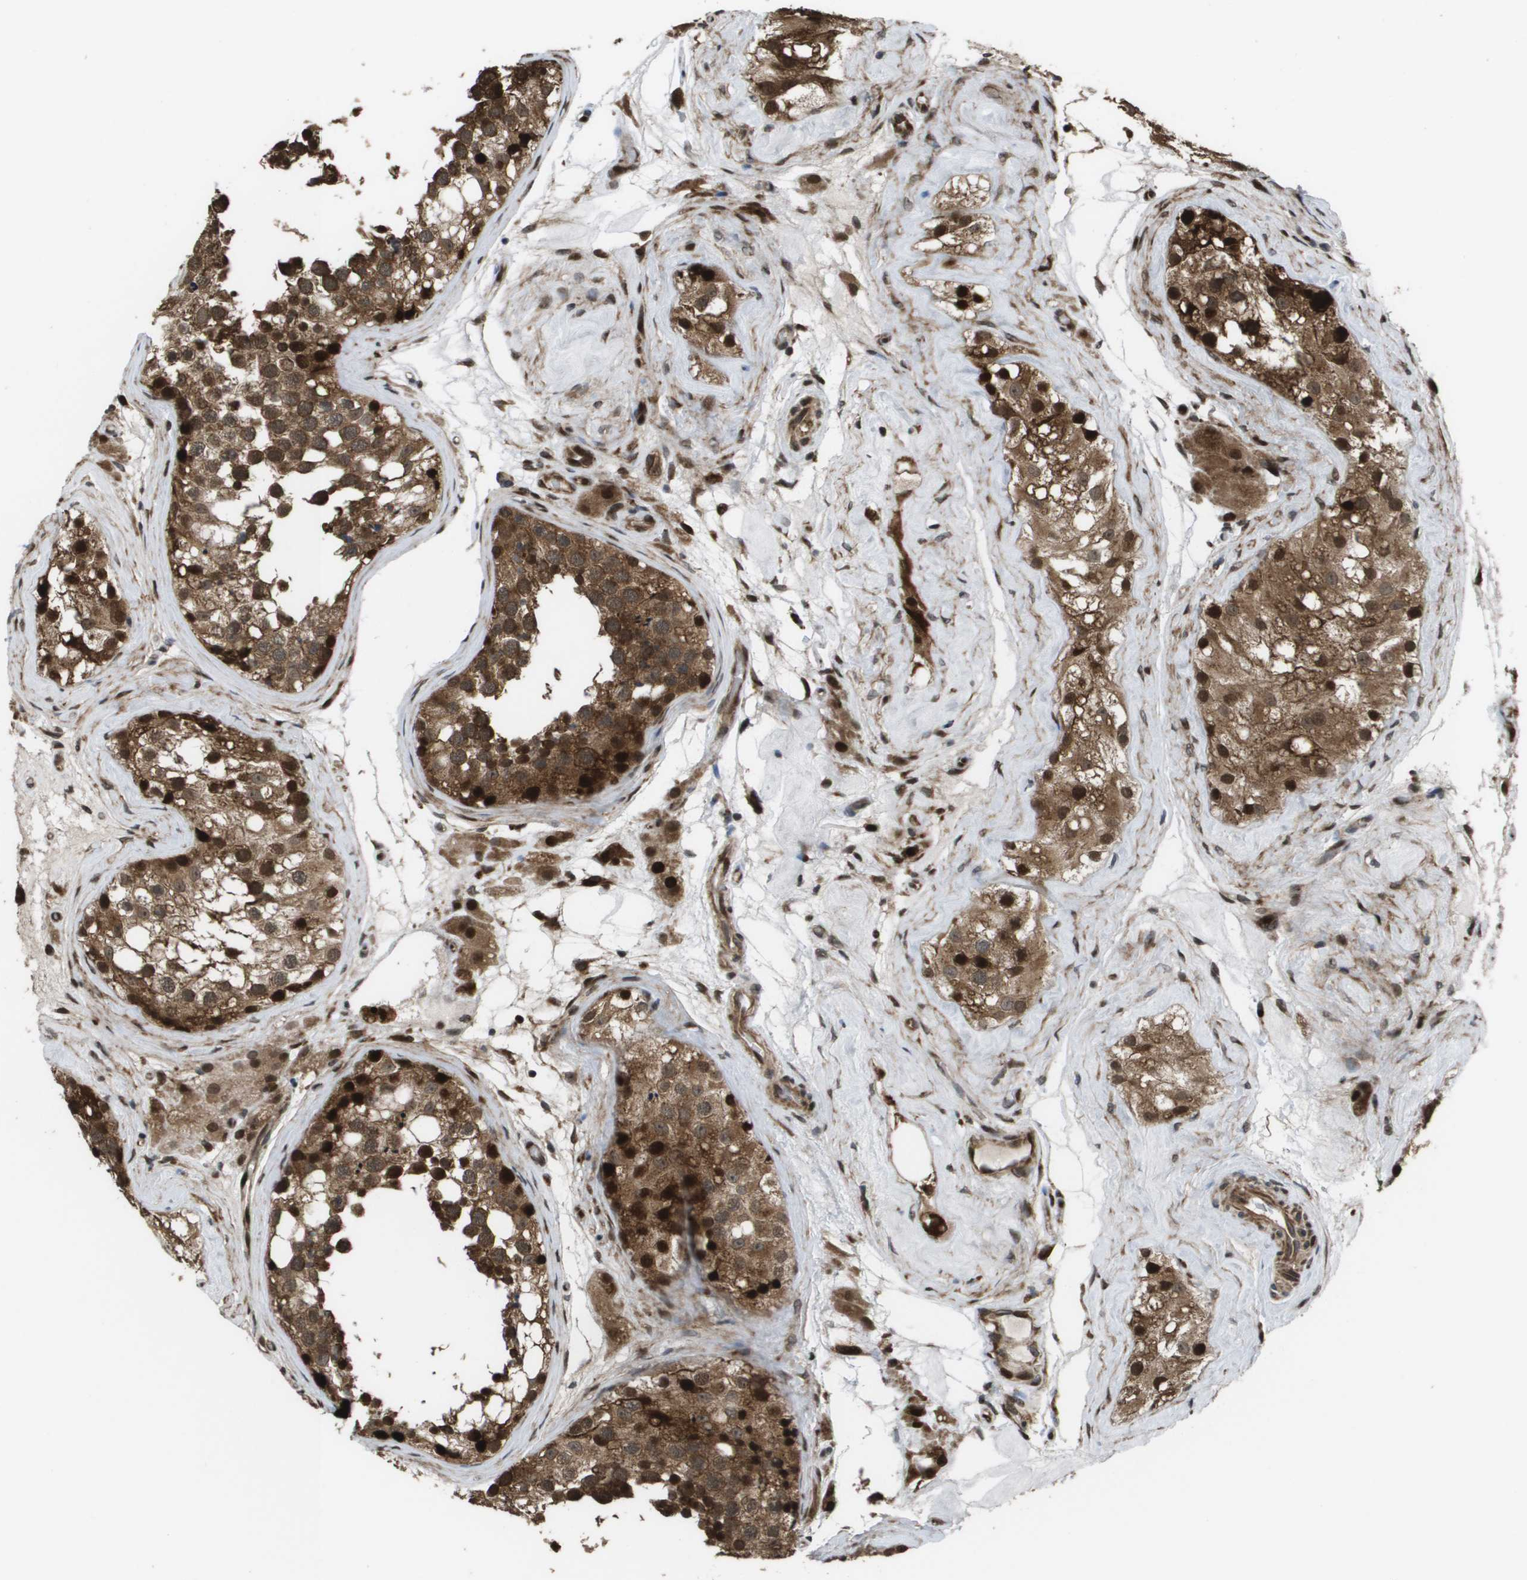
{"staining": {"intensity": "strong", "quantity": ">75%", "location": "cytoplasmic/membranous,nuclear"}, "tissue": "testis", "cell_type": "Cells in seminiferous ducts", "image_type": "normal", "snomed": [{"axis": "morphology", "description": "Normal tissue, NOS"}, {"axis": "morphology", "description": "Seminoma, NOS"}, {"axis": "topography", "description": "Testis"}], "caption": "High-magnification brightfield microscopy of normal testis stained with DAB (3,3'-diaminobenzidine) (brown) and counterstained with hematoxylin (blue). cells in seminiferous ducts exhibit strong cytoplasmic/membranous,nuclear expression is present in approximately>75% of cells. (brown staining indicates protein expression, while blue staining denotes nuclei).", "gene": "AXIN2", "patient": {"sex": "male", "age": 71}}